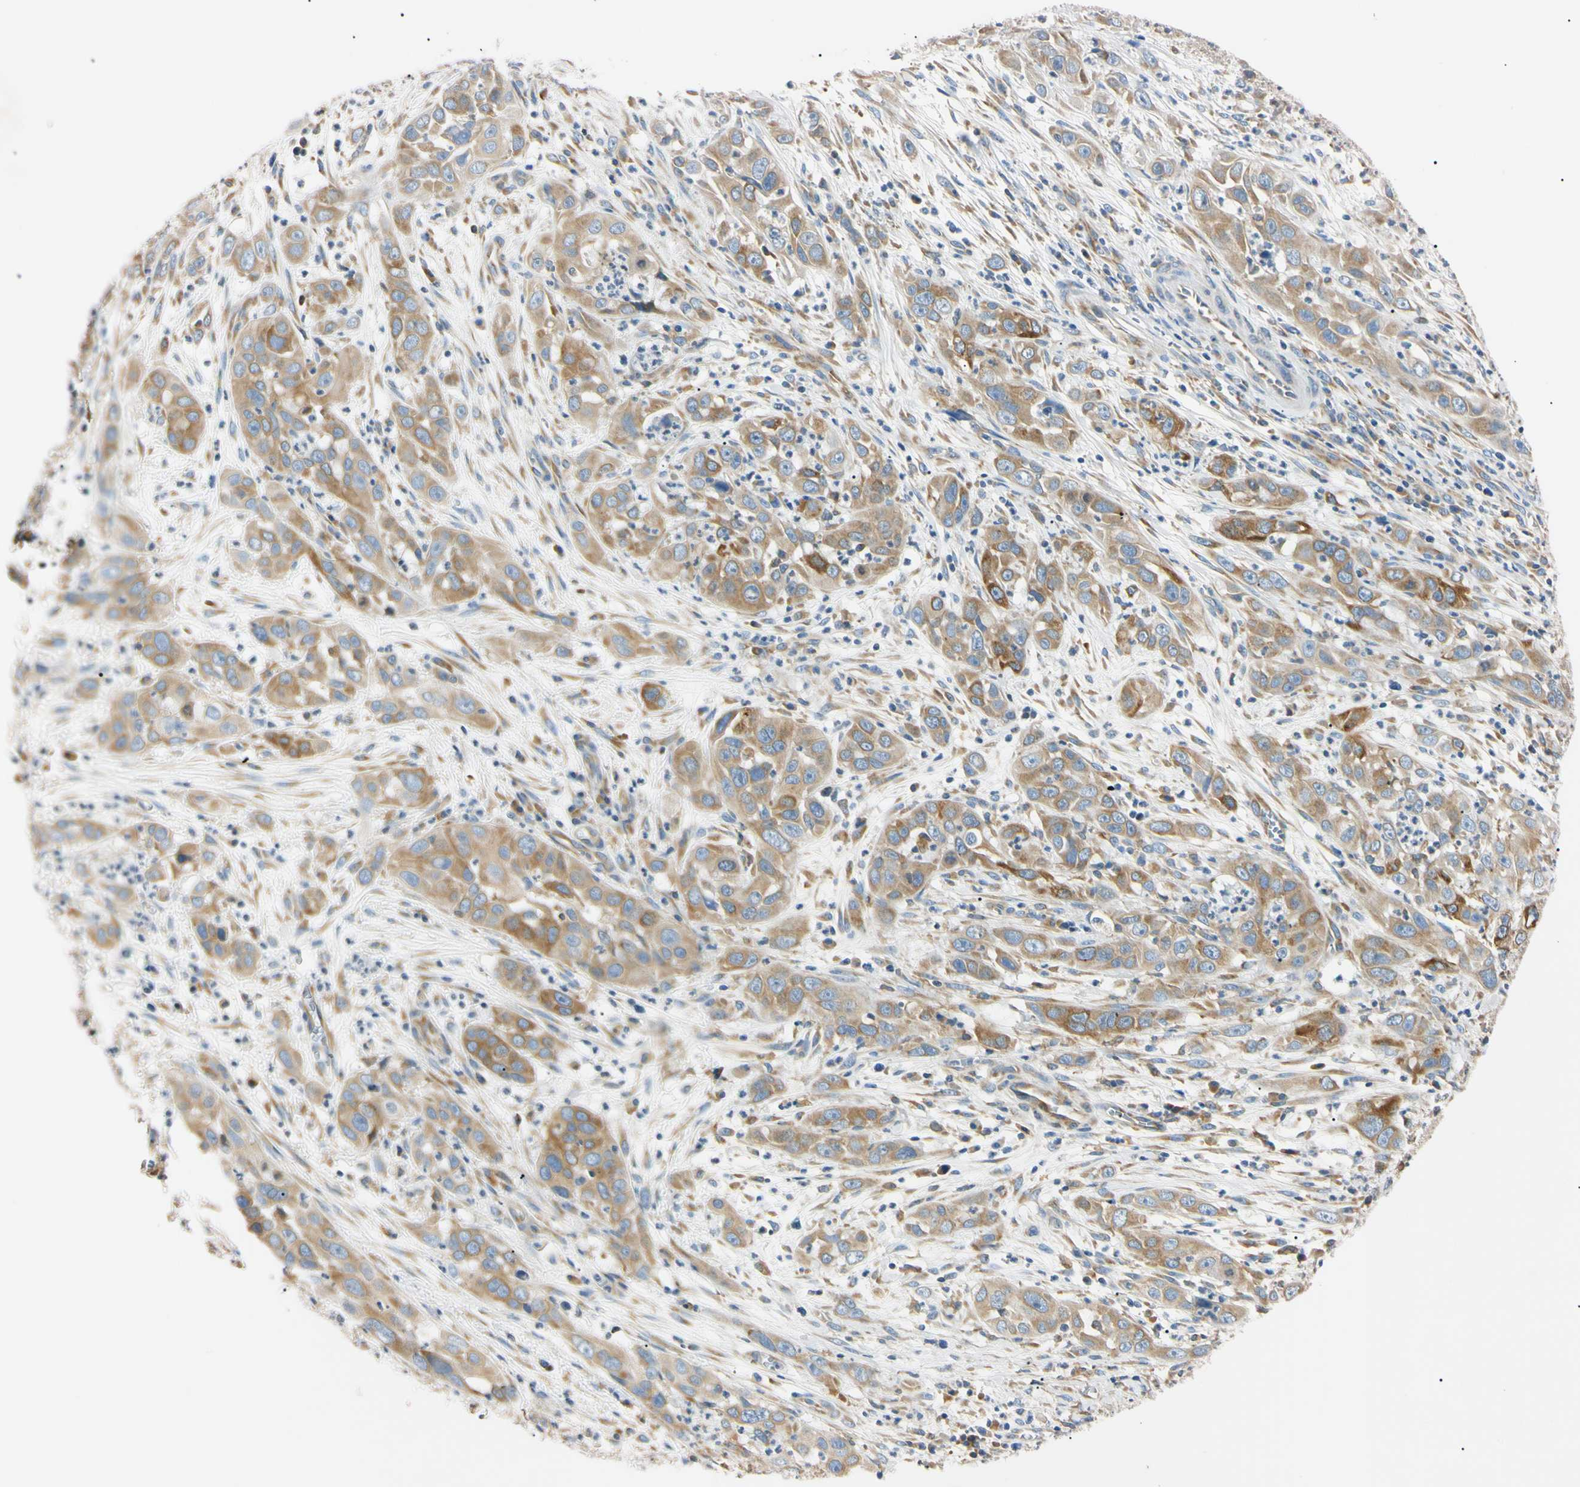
{"staining": {"intensity": "moderate", "quantity": ">75%", "location": "cytoplasmic/membranous"}, "tissue": "cervical cancer", "cell_type": "Tumor cells", "image_type": "cancer", "snomed": [{"axis": "morphology", "description": "Squamous cell carcinoma, NOS"}, {"axis": "topography", "description": "Cervix"}], "caption": "Protein expression analysis of cervical squamous cell carcinoma reveals moderate cytoplasmic/membranous positivity in approximately >75% of tumor cells.", "gene": "DNAJB12", "patient": {"sex": "female", "age": 32}}